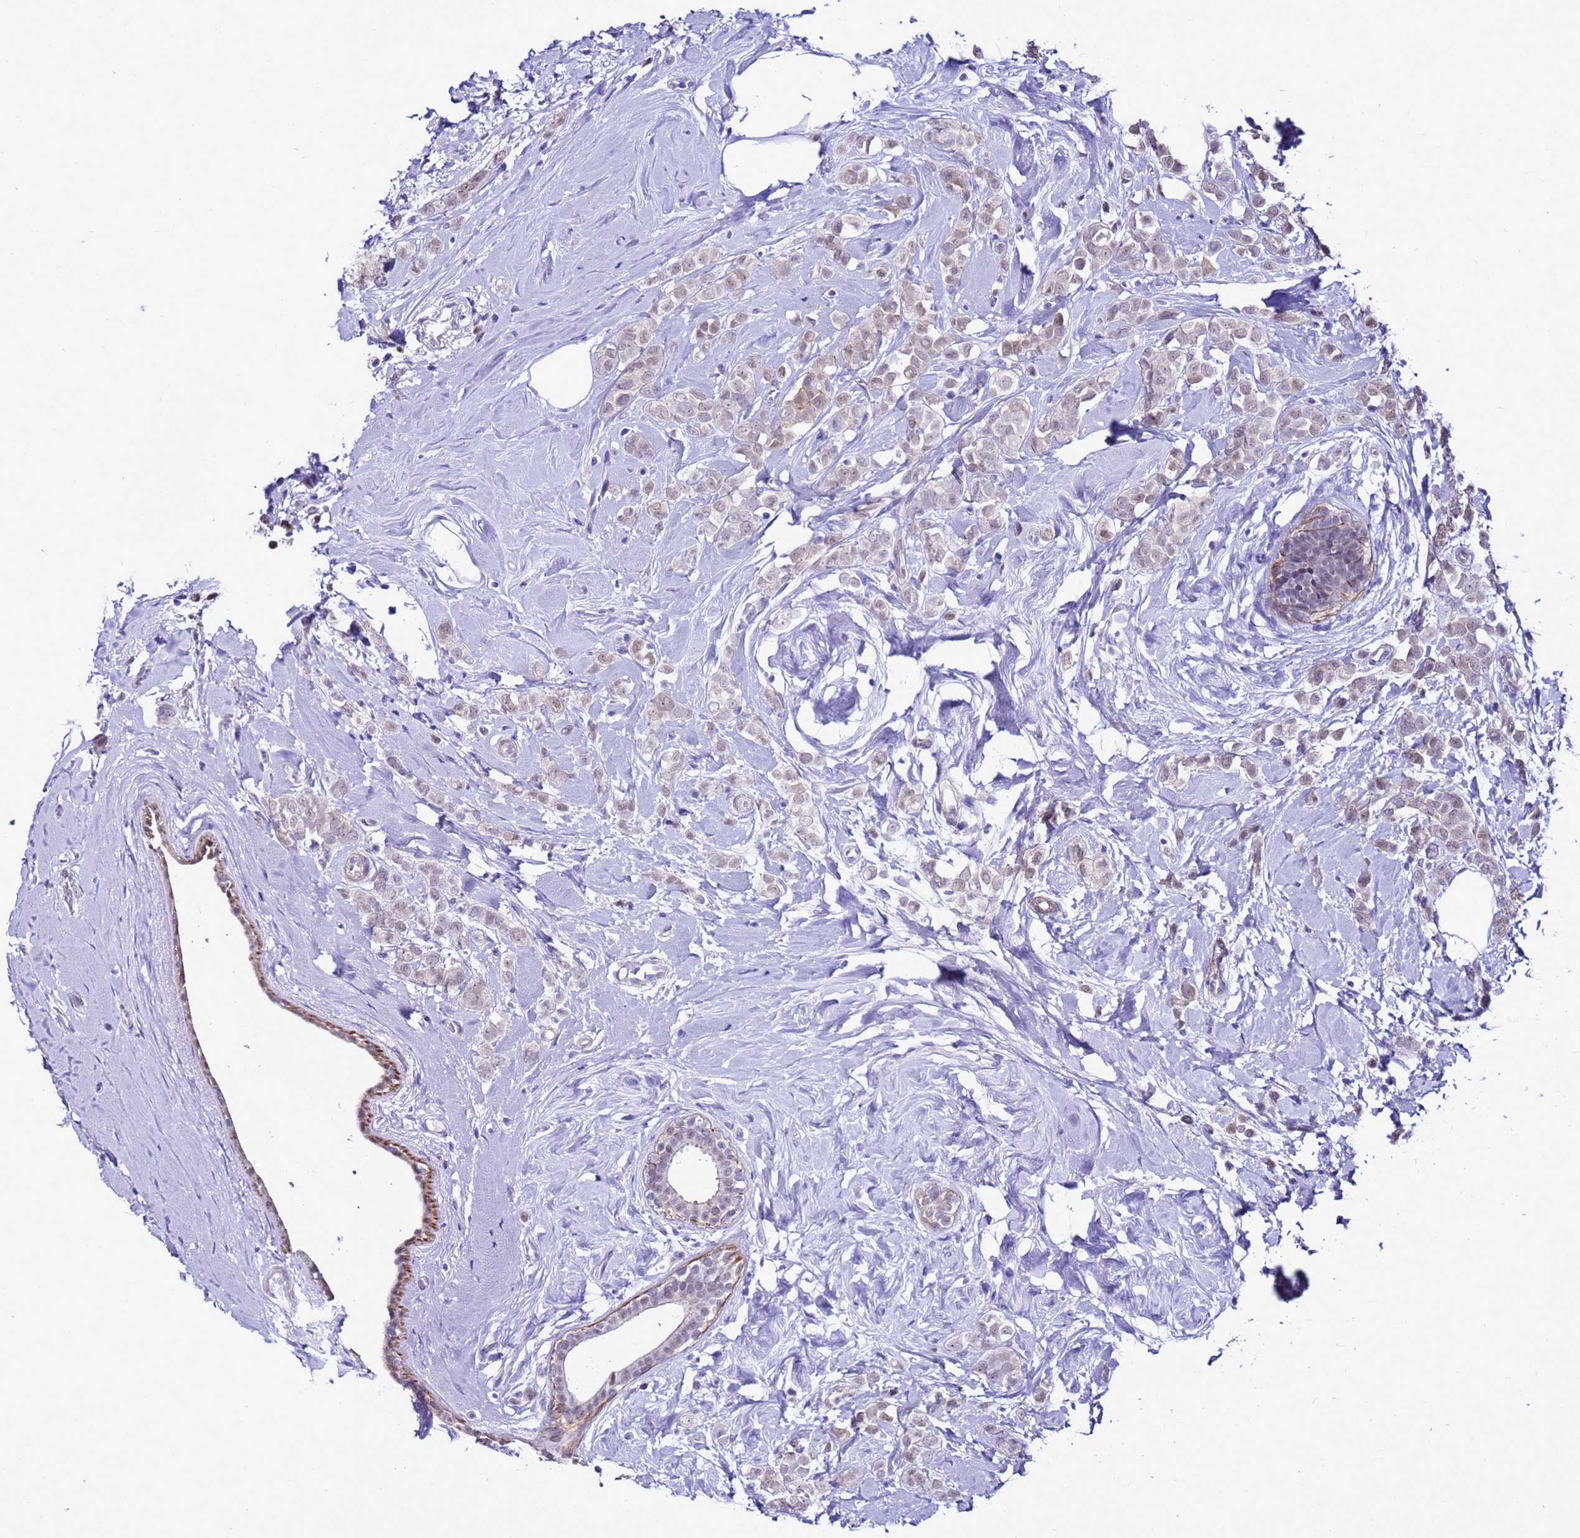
{"staining": {"intensity": "weak", "quantity": "25%-75%", "location": "nuclear"}, "tissue": "breast cancer", "cell_type": "Tumor cells", "image_type": "cancer", "snomed": [{"axis": "morphology", "description": "Lobular carcinoma"}, {"axis": "topography", "description": "Breast"}], "caption": "This image exhibits immunohistochemistry staining of human lobular carcinoma (breast), with low weak nuclear positivity in approximately 25%-75% of tumor cells.", "gene": "BCL7A", "patient": {"sex": "female", "age": 47}}